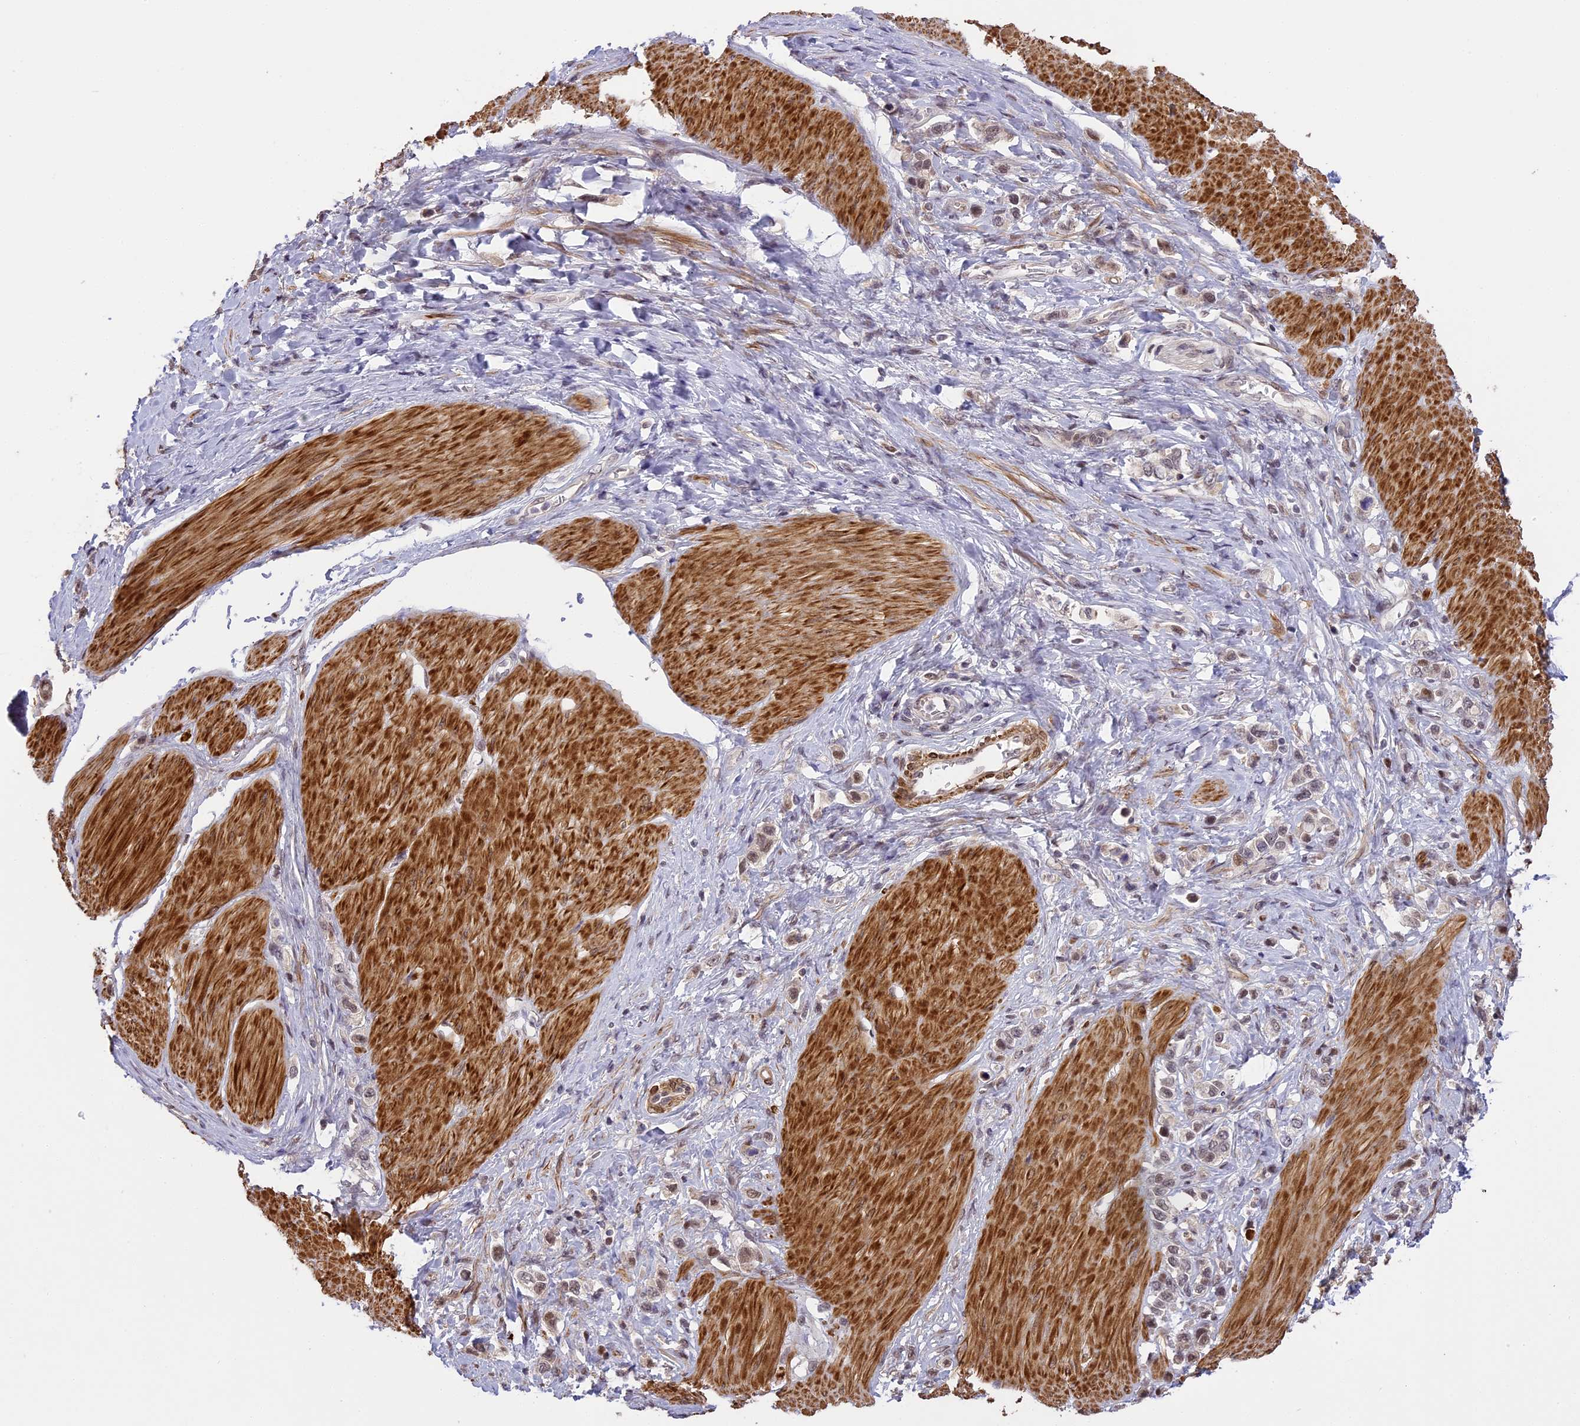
{"staining": {"intensity": "weak", "quantity": "<25%", "location": "nuclear"}, "tissue": "stomach cancer", "cell_type": "Tumor cells", "image_type": "cancer", "snomed": [{"axis": "morphology", "description": "Normal tissue, NOS"}, {"axis": "morphology", "description": "Adenocarcinoma, NOS"}, {"axis": "topography", "description": "Stomach, upper"}, {"axis": "topography", "description": "Stomach"}], "caption": "An image of stomach adenocarcinoma stained for a protein displays no brown staining in tumor cells.", "gene": "PRELID2", "patient": {"sex": "female", "age": 65}}